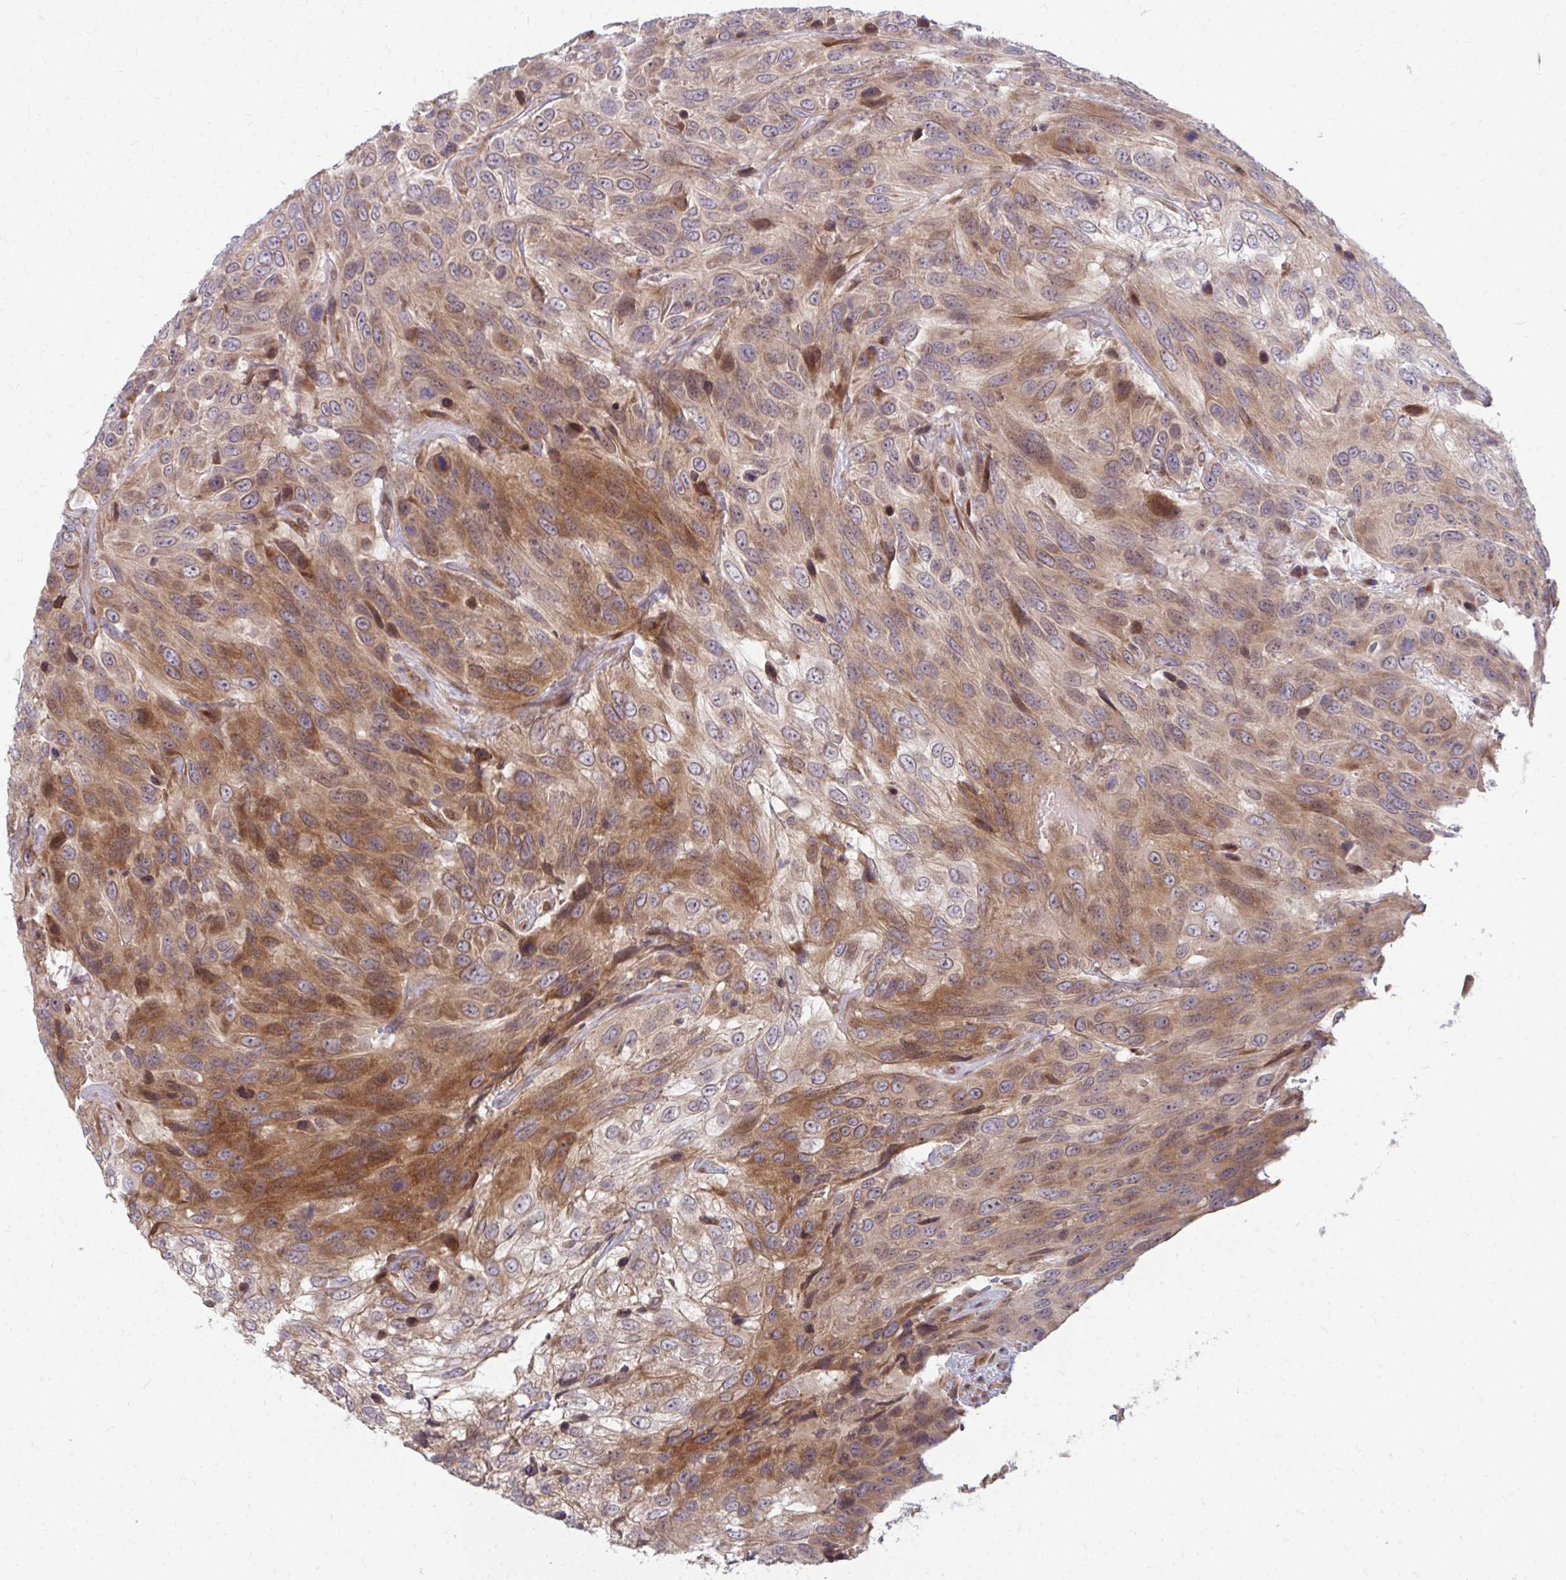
{"staining": {"intensity": "moderate", "quantity": ">75%", "location": "cytoplasmic/membranous"}, "tissue": "urothelial cancer", "cell_type": "Tumor cells", "image_type": "cancer", "snomed": [{"axis": "morphology", "description": "Urothelial carcinoma, High grade"}, {"axis": "topography", "description": "Urinary bladder"}], "caption": "Moderate cytoplasmic/membranous staining for a protein is seen in about >75% of tumor cells of urothelial cancer using immunohistochemistry (IHC).", "gene": "ZNF285", "patient": {"sex": "female", "age": 70}}